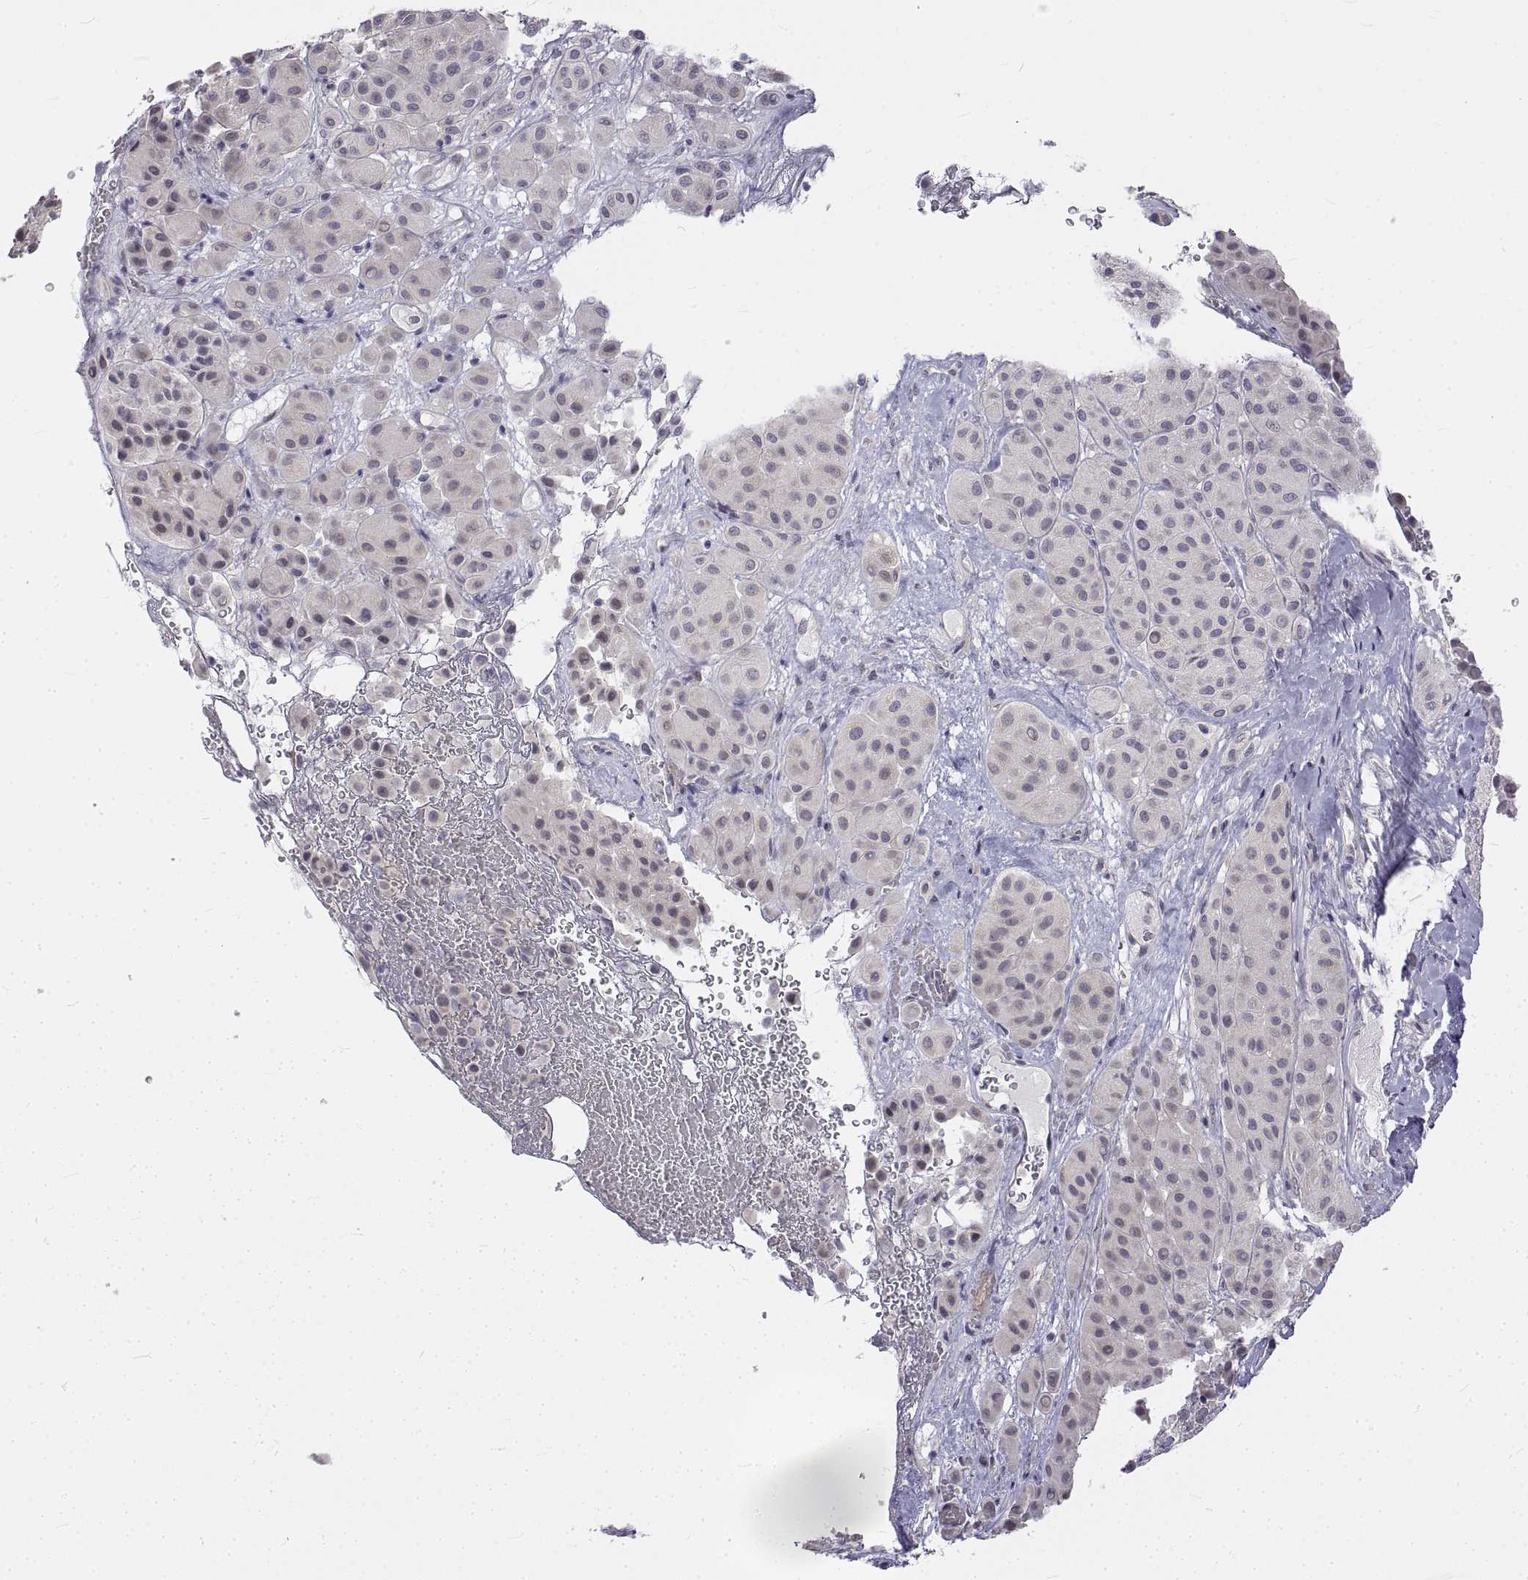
{"staining": {"intensity": "negative", "quantity": "none", "location": "none"}, "tissue": "melanoma", "cell_type": "Tumor cells", "image_type": "cancer", "snomed": [{"axis": "morphology", "description": "Malignant melanoma, Metastatic site"}, {"axis": "topography", "description": "Smooth muscle"}], "caption": "Tumor cells are negative for protein expression in human malignant melanoma (metastatic site).", "gene": "ANO2", "patient": {"sex": "male", "age": 41}}